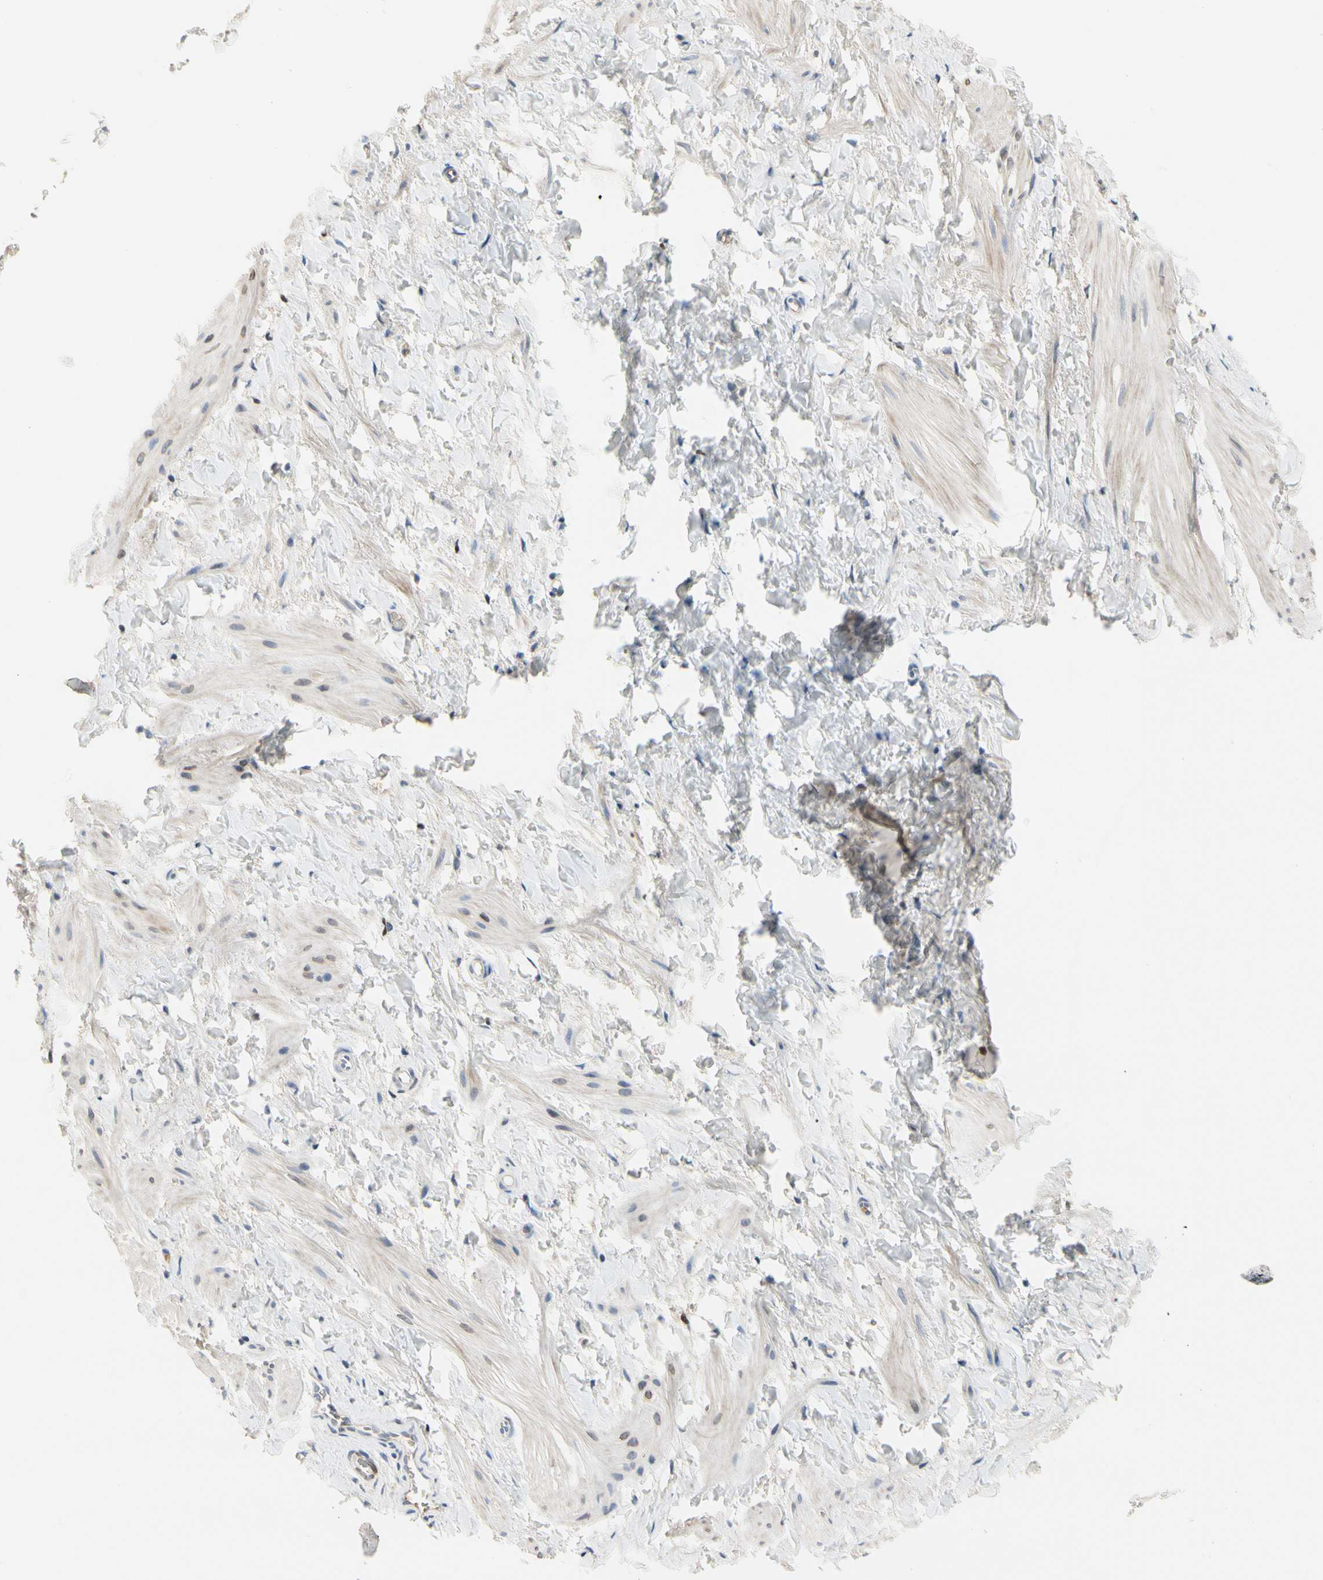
{"staining": {"intensity": "negative", "quantity": "none", "location": "none"}, "tissue": "smooth muscle", "cell_type": "Smooth muscle cells", "image_type": "normal", "snomed": [{"axis": "morphology", "description": "Normal tissue, NOS"}, {"axis": "topography", "description": "Smooth muscle"}], "caption": "Immunohistochemical staining of benign smooth muscle displays no significant expression in smooth muscle cells.", "gene": "ECRG4", "patient": {"sex": "male", "age": 16}}